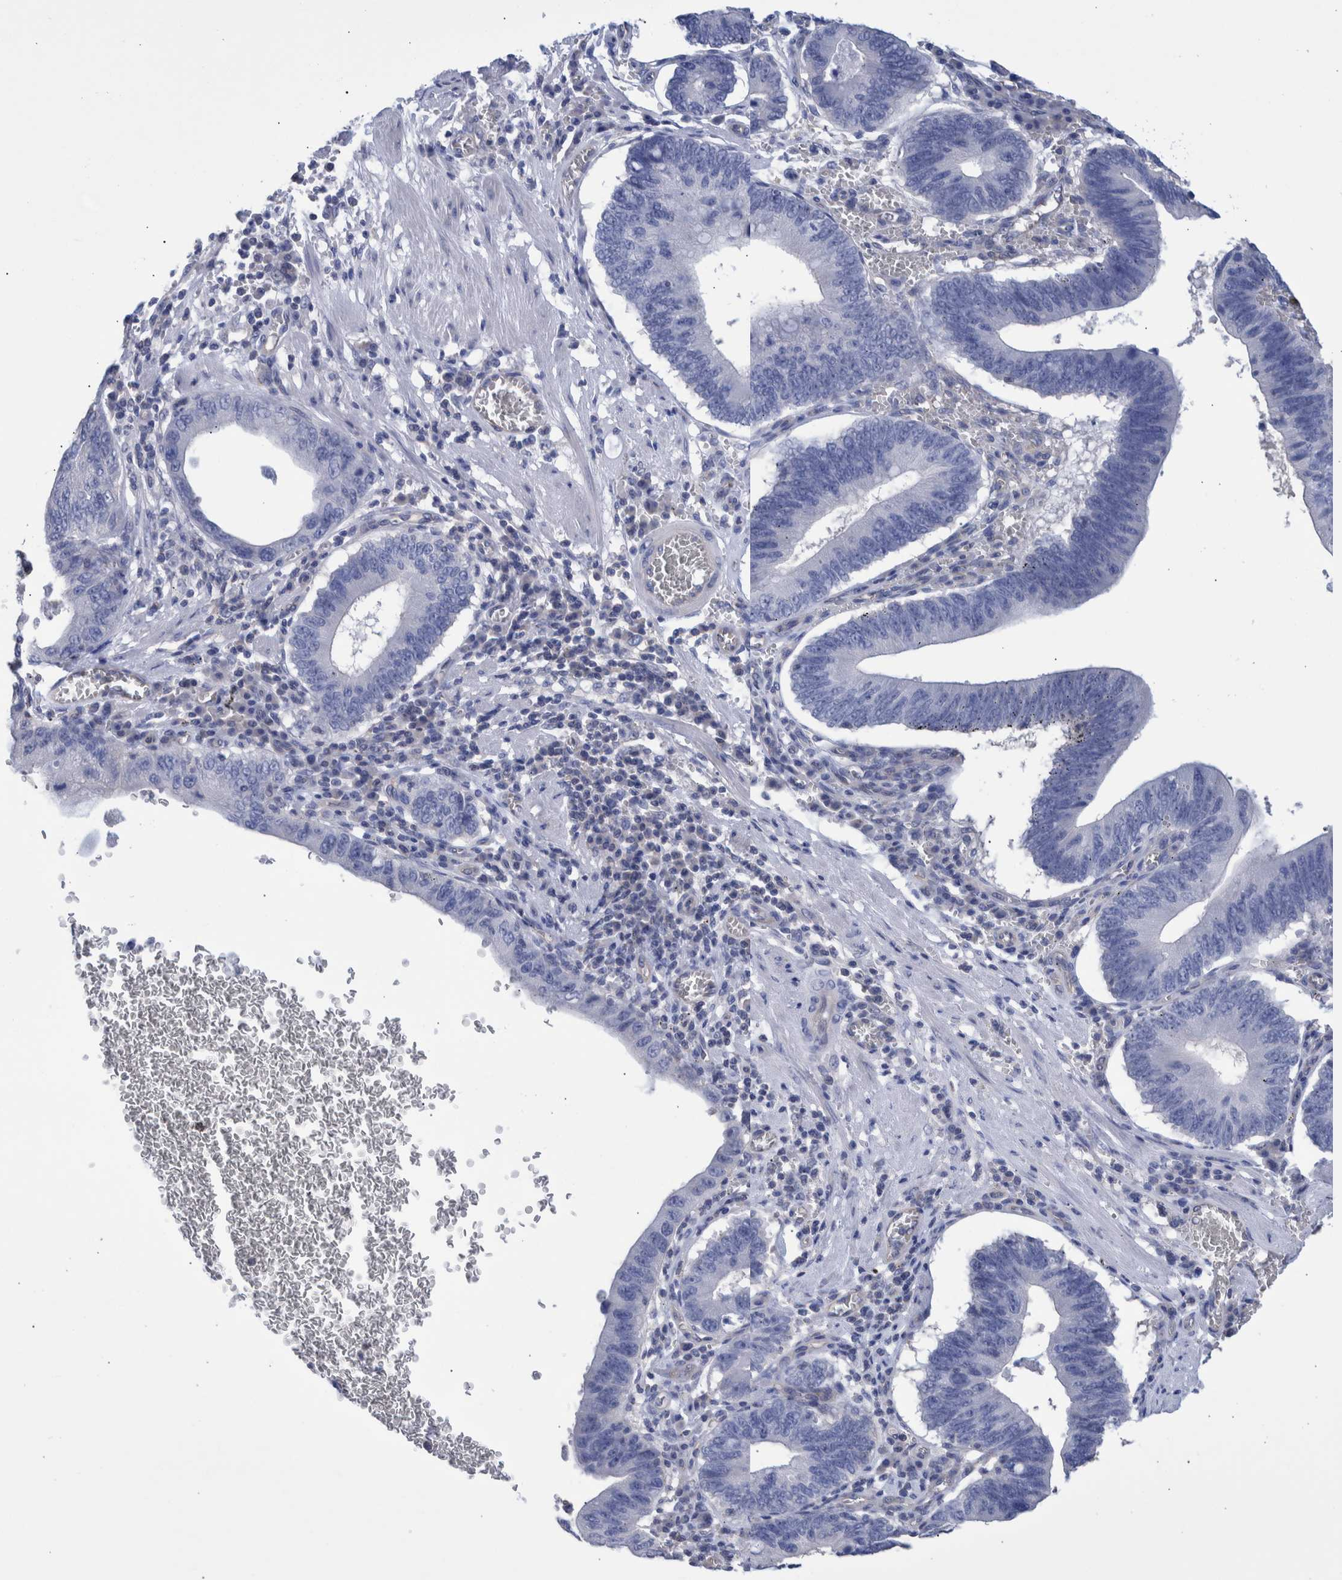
{"staining": {"intensity": "negative", "quantity": "none", "location": "none"}, "tissue": "stomach cancer", "cell_type": "Tumor cells", "image_type": "cancer", "snomed": [{"axis": "morphology", "description": "Adenocarcinoma, NOS"}, {"axis": "topography", "description": "Stomach"}, {"axis": "topography", "description": "Gastric cardia"}], "caption": "There is no significant staining in tumor cells of stomach cancer (adenocarcinoma). (Stains: DAB (3,3'-diaminobenzidine) immunohistochemistry with hematoxylin counter stain, Microscopy: brightfield microscopy at high magnification).", "gene": "PPP3CC", "patient": {"sex": "male", "age": 59}}